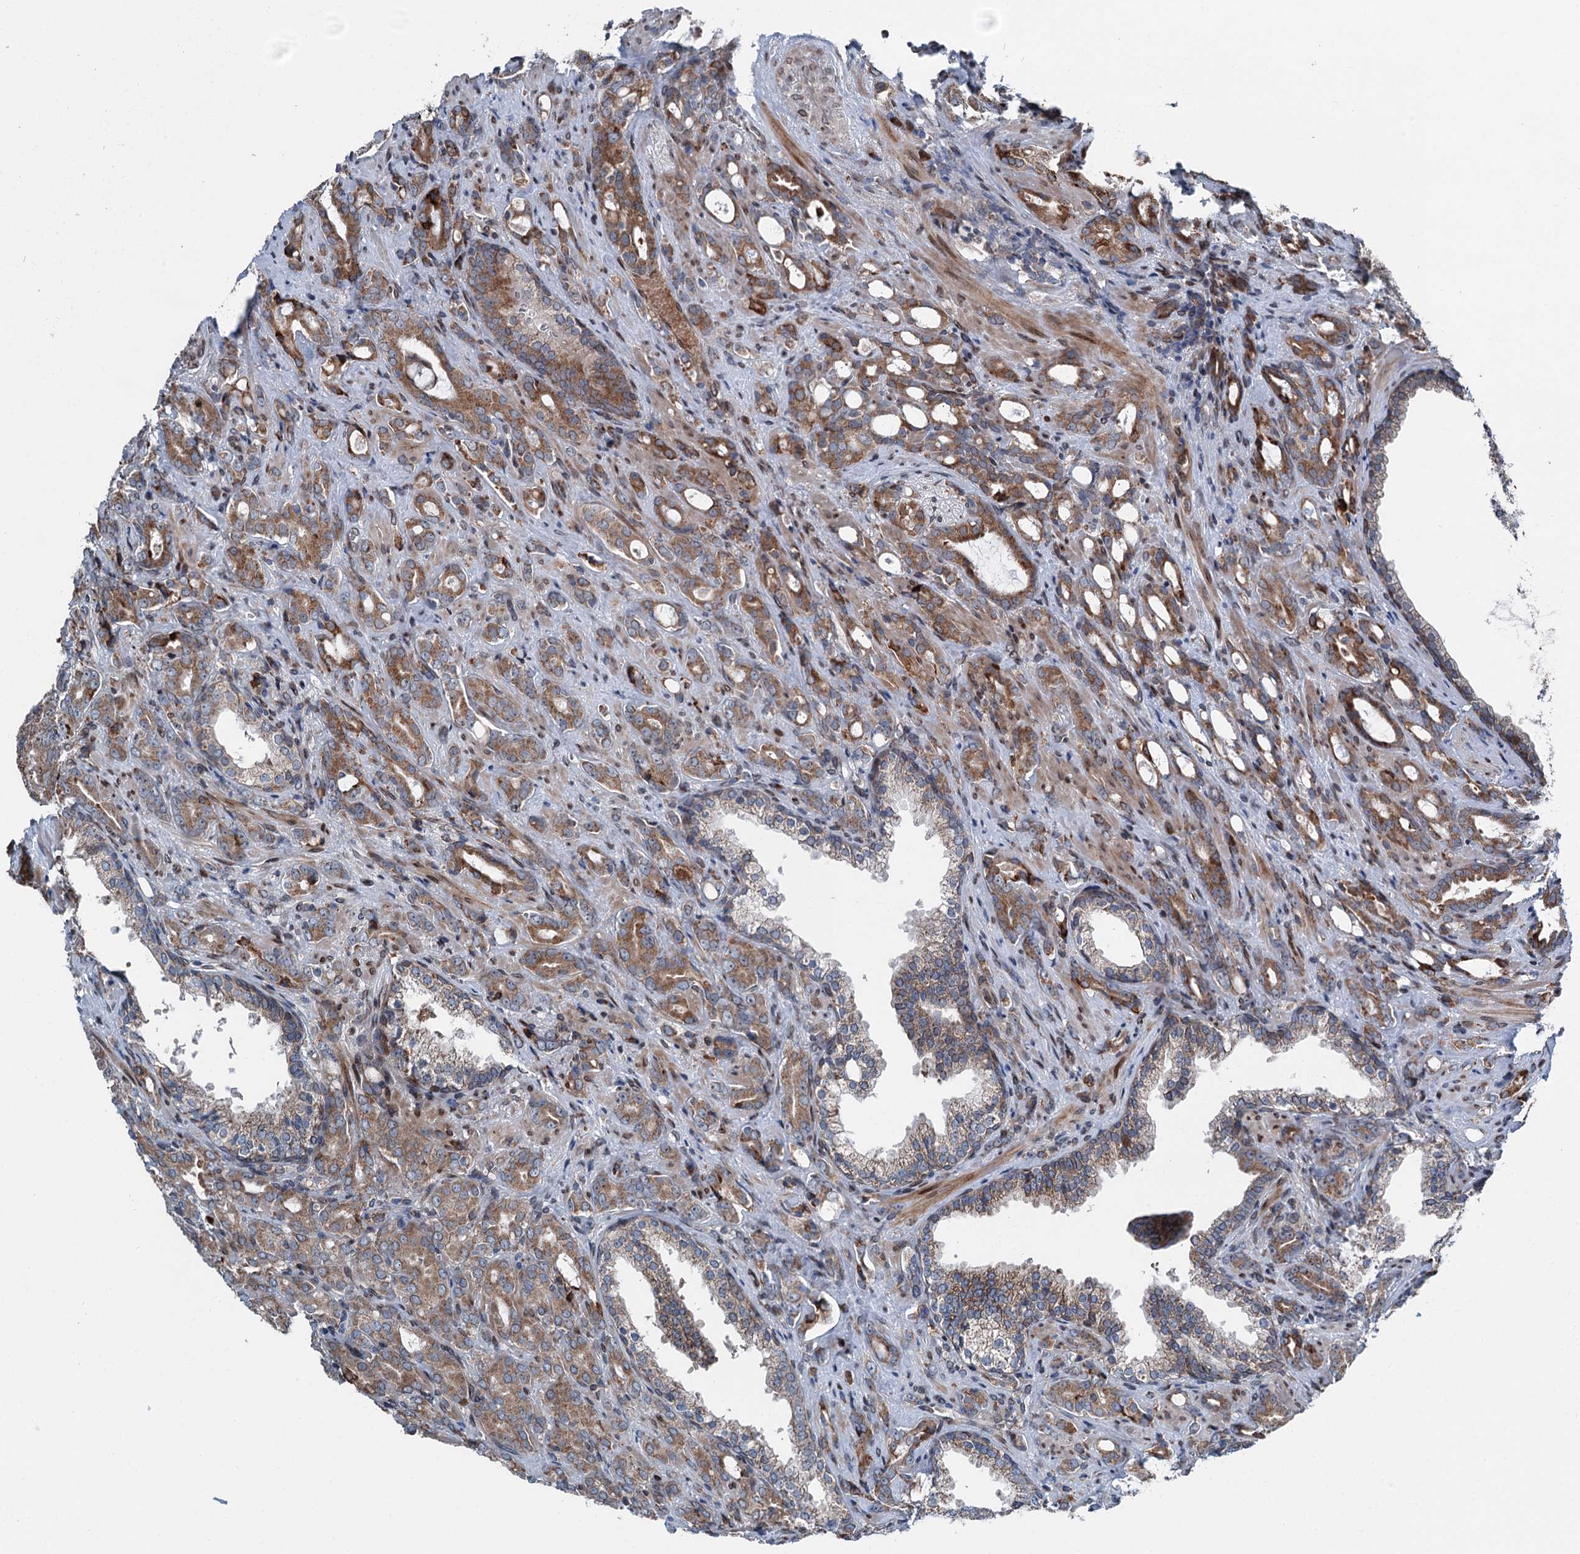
{"staining": {"intensity": "moderate", "quantity": ">75%", "location": "cytoplasmic/membranous"}, "tissue": "prostate cancer", "cell_type": "Tumor cells", "image_type": "cancer", "snomed": [{"axis": "morphology", "description": "Adenocarcinoma, High grade"}, {"axis": "topography", "description": "Prostate"}], "caption": "Prostate cancer tissue demonstrates moderate cytoplasmic/membranous positivity in about >75% of tumor cells, visualized by immunohistochemistry. Nuclei are stained in blue.", "gene": "MRPL14", "patient": {"sex": "male", "age": 72}}